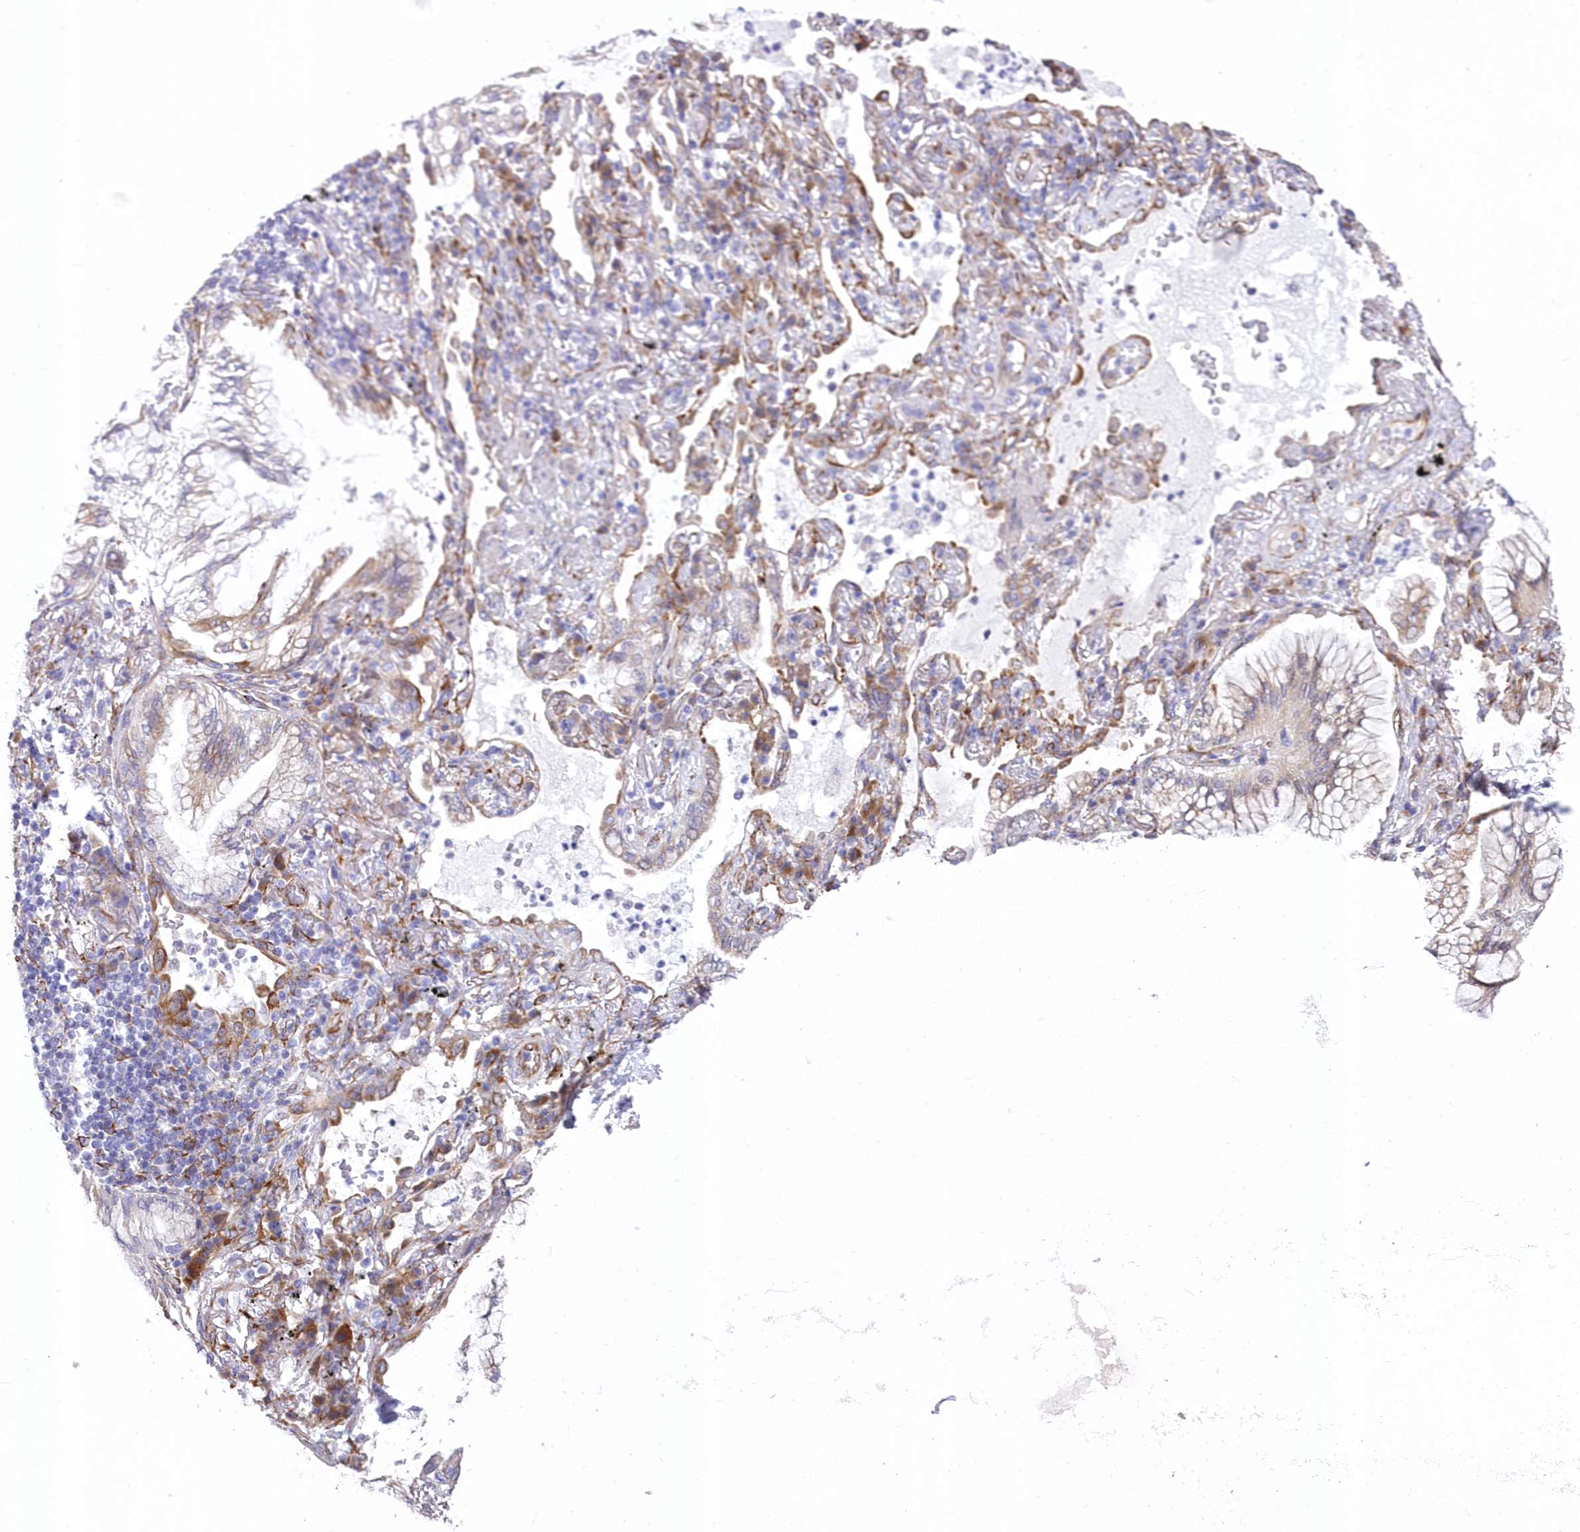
{"staining": {"intensity": "moderate", "quantity": "25%-75%", "location": "cytoplasmic/membranous"}, "tissue": "lung cancer", "cell_type": "Tumor cells", "image_type": "cancer", "snomed": [{"axis": "morphology", "description": "Adenocarcinoma, NOS"}, {"axis": "topography", "description": "Lung"}], "caption": "This photomicrograph shows immunohistochemistry (IHC) staining of lung cancer (adenocarcinoma), with medium moderate cytoplasmic/membranous expression in about 25%-75% of tumor cells.", "gene": "YTHDC2", "patient": {"sex": "female", "age": 70}}